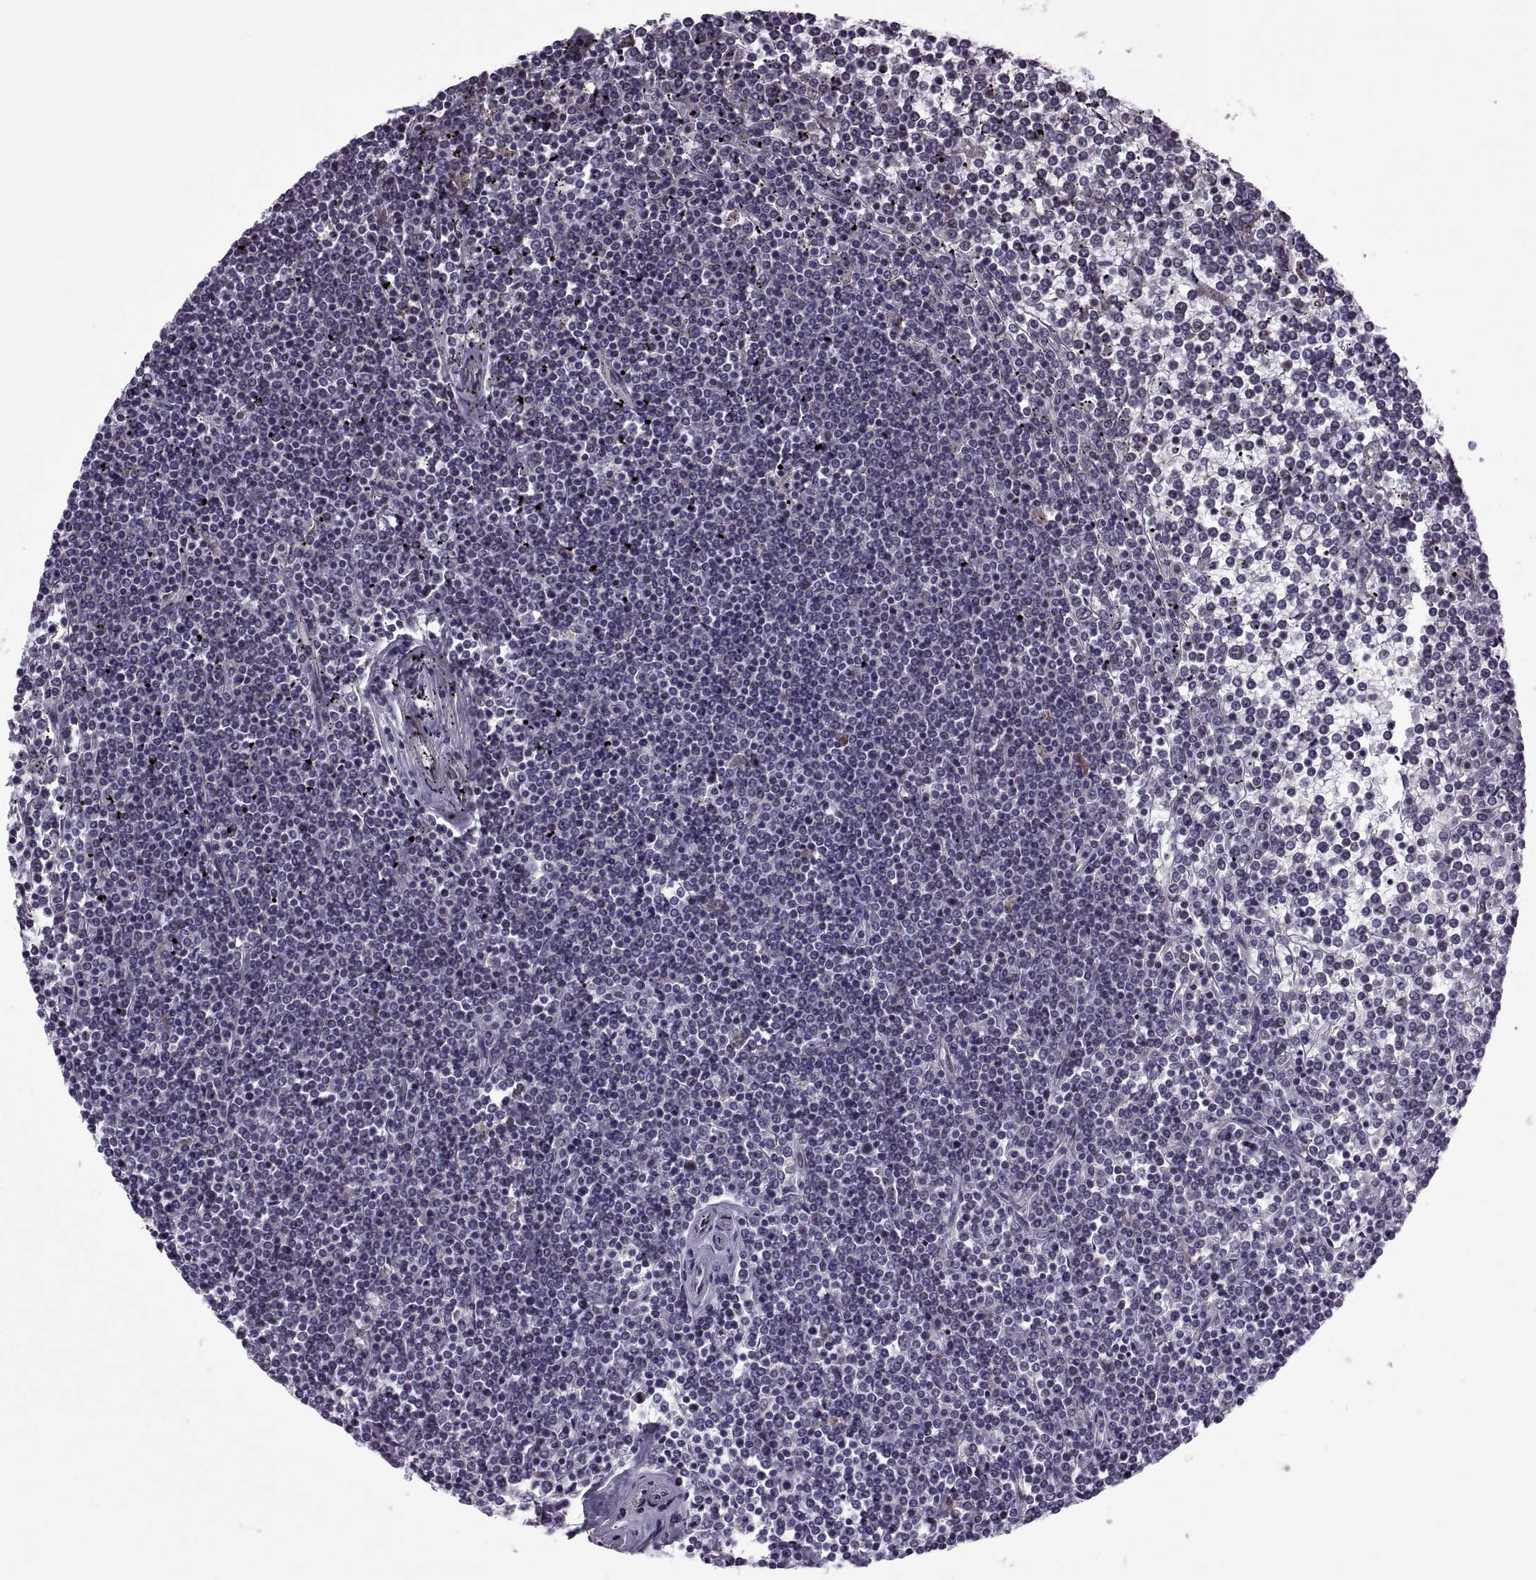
{"staining": {"intensity": "negative", "quantity": "none", "location": "none"}, "tissue": "lymphoma", "cell_type": "Tumor cells", "image_type": "cancer", "snomed": [{"axis": "morphology", "description": "Malignant lymphoma, non-Hodgkin's type, Low grade"}, {"axis": "topography", "description": "Spleen"}], "caption": "This is a histopathology image of immunohistochemistry staining of low-grade malignant lymphoma, non-Hodgkin's type, which shows no expression in tumor cells. Nuclei are stained in blue.", "gene": "ODF3", "patient": {"sex": "female", "age": 19}}